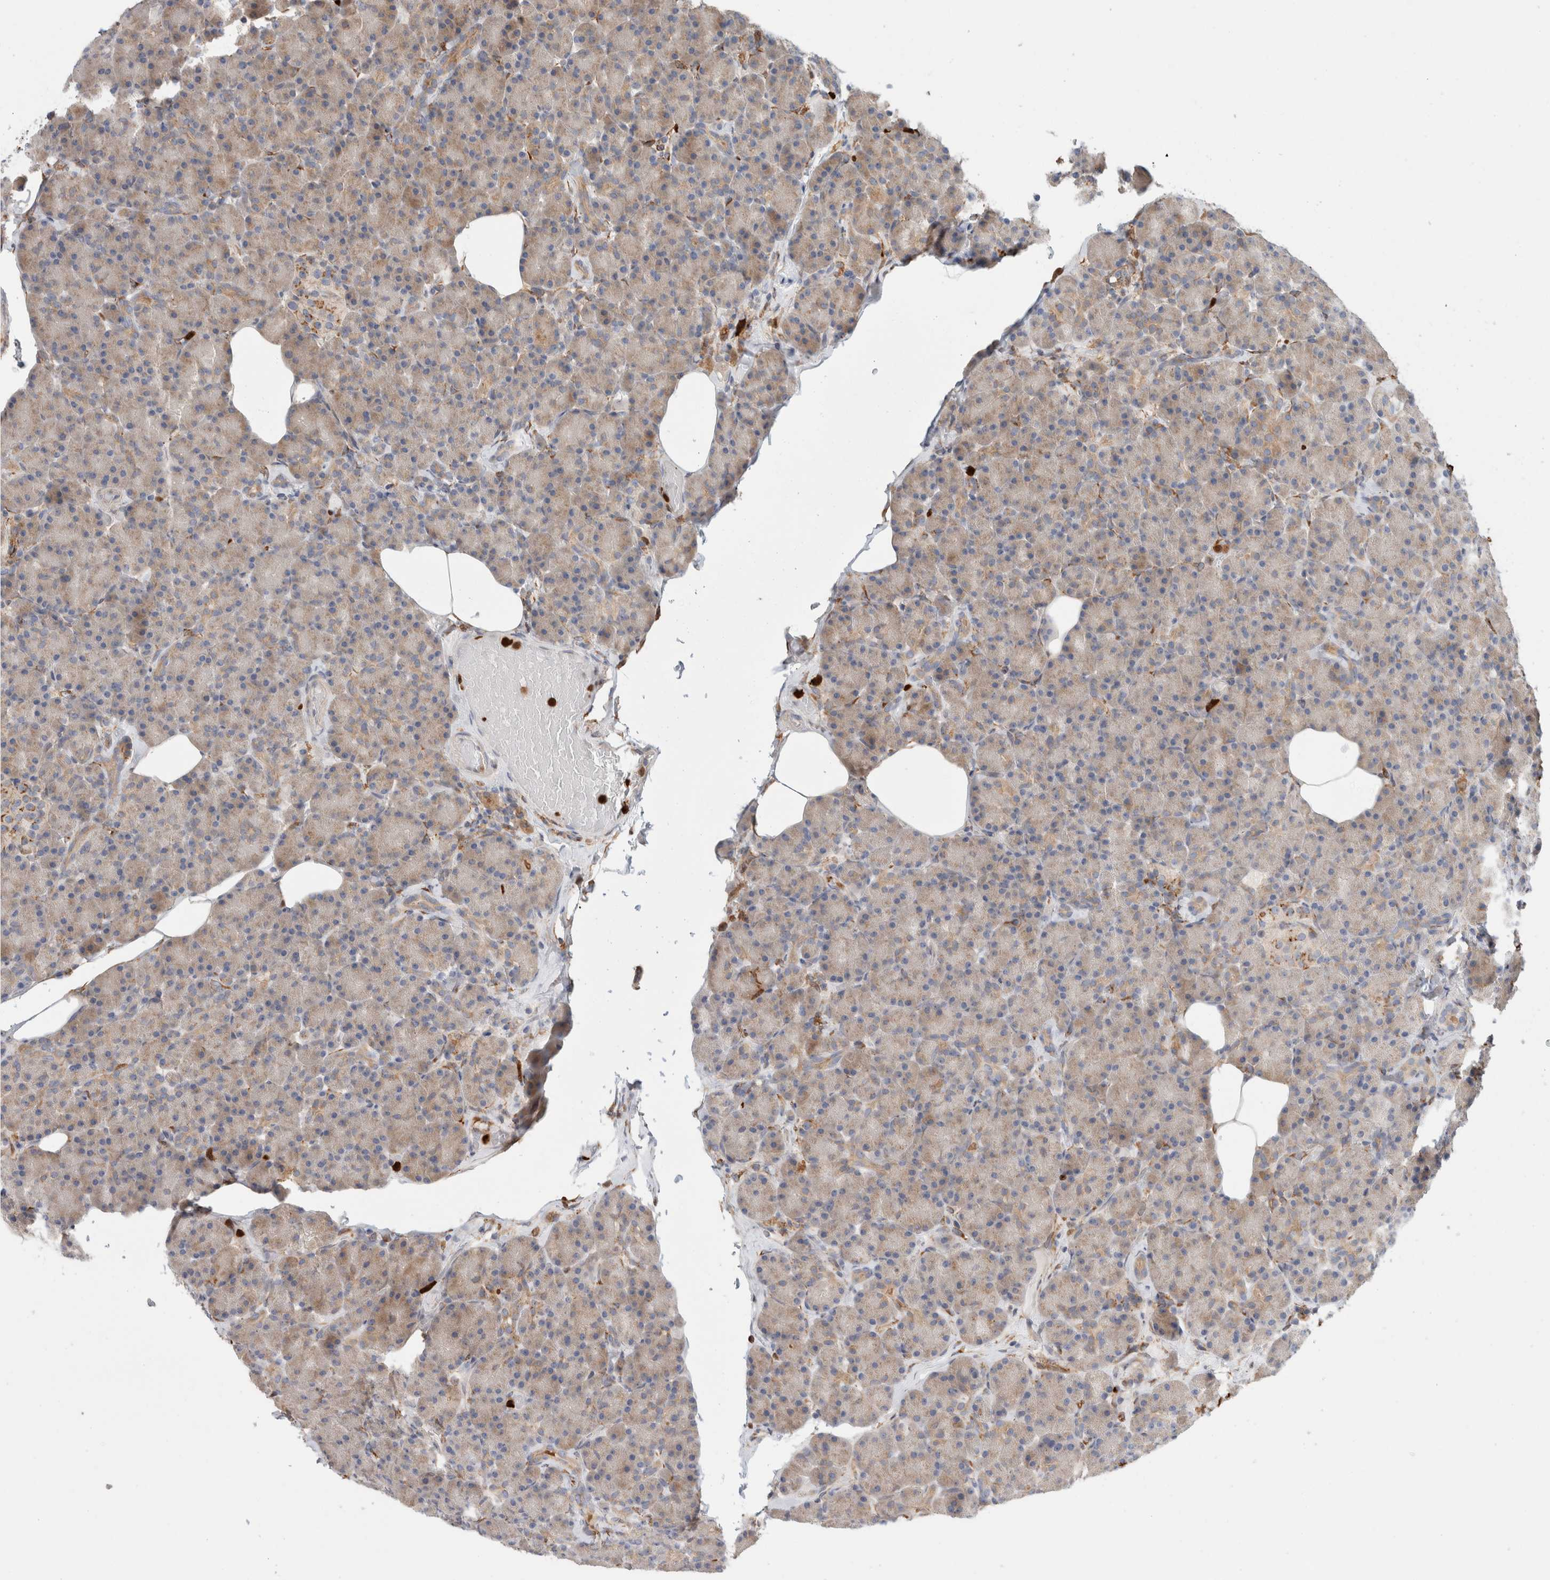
{"staining": {"intensity": "weak", "quantity": "25%-75%", "location": "cytoplasmic/membranous"}, "tissue": "pancreas", "cell_type": "Exocrine glandular cells", "image_type": "normal", "snomed": [{"axis": "morphology", "description": "Normal tissue, NOS"}, {"axis": "topography", "description": "Pancreas"}], "caption": "This image shows benign pancreas stained with IHC to label a protein in brown. The cytoplasmic/membranous of exocrine glandular cells show weak positivity for the protein. Nuclei are counter-stained blue.", "gene": "P4HA1", "patient": {"sex": "female", "age": 43}}